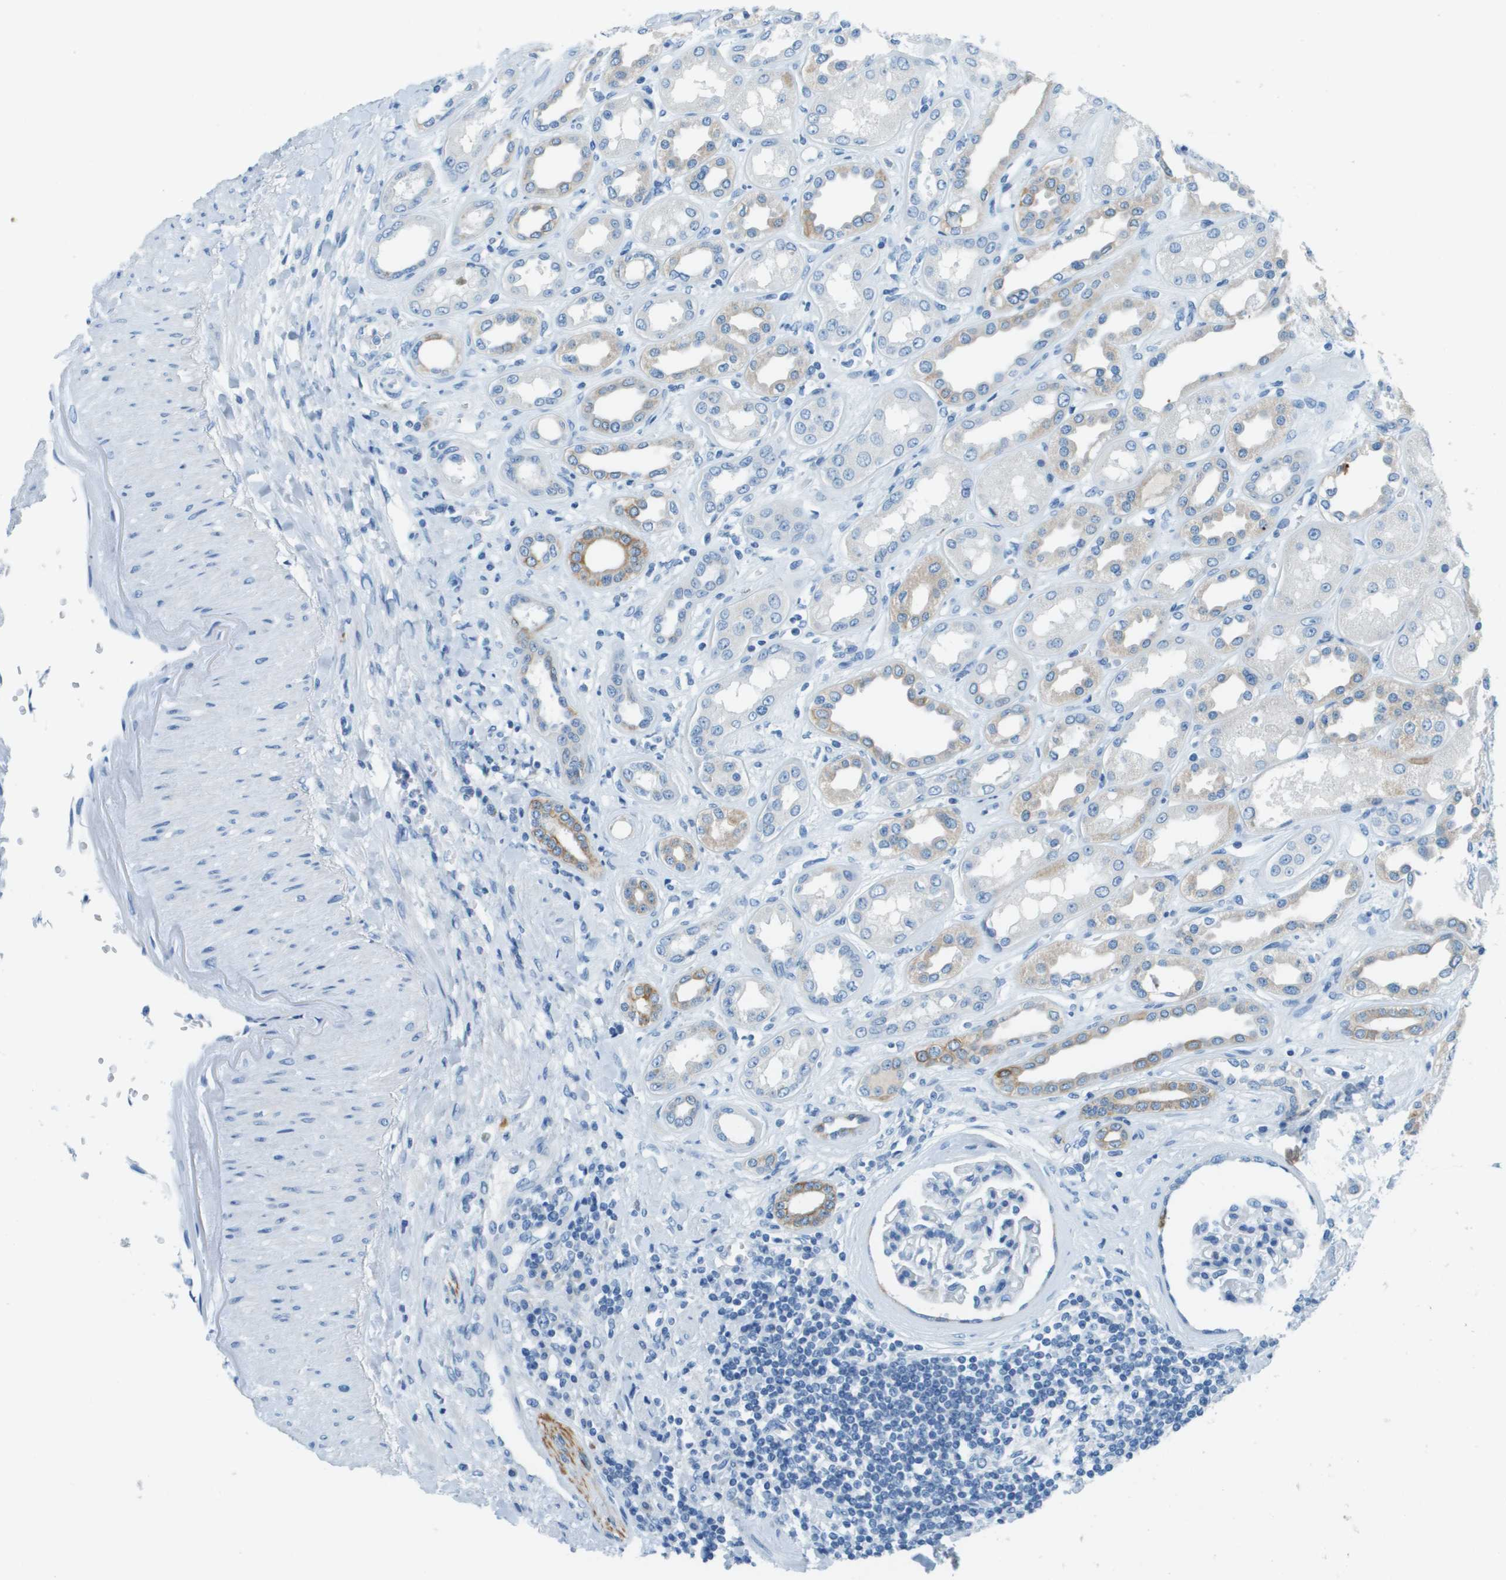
{"staining": {"intensity": "negative", "quantity": "none", "location": "none"}, "tissue": "kidney", "cell_type": "Cells in glomeruli", "image_type": "normal", "snomed": [{"axis": "morphology", "description": "Normal tissue, NOS"}, {"axis": "topography", "description": "Kidney"}], "caption": "Immunohistochemistry micrograph of benign kidney: kidney stained with DAB (3,3'-diaminobenzidine) reveals no significant protein expression in cells in glomeruli. The staining is performed using DAB brown chromogen with nuclei counter-stained in using hematoxylin.", "gene": "SLC16A10", "patient": {"sex": "male", "age": 59}}